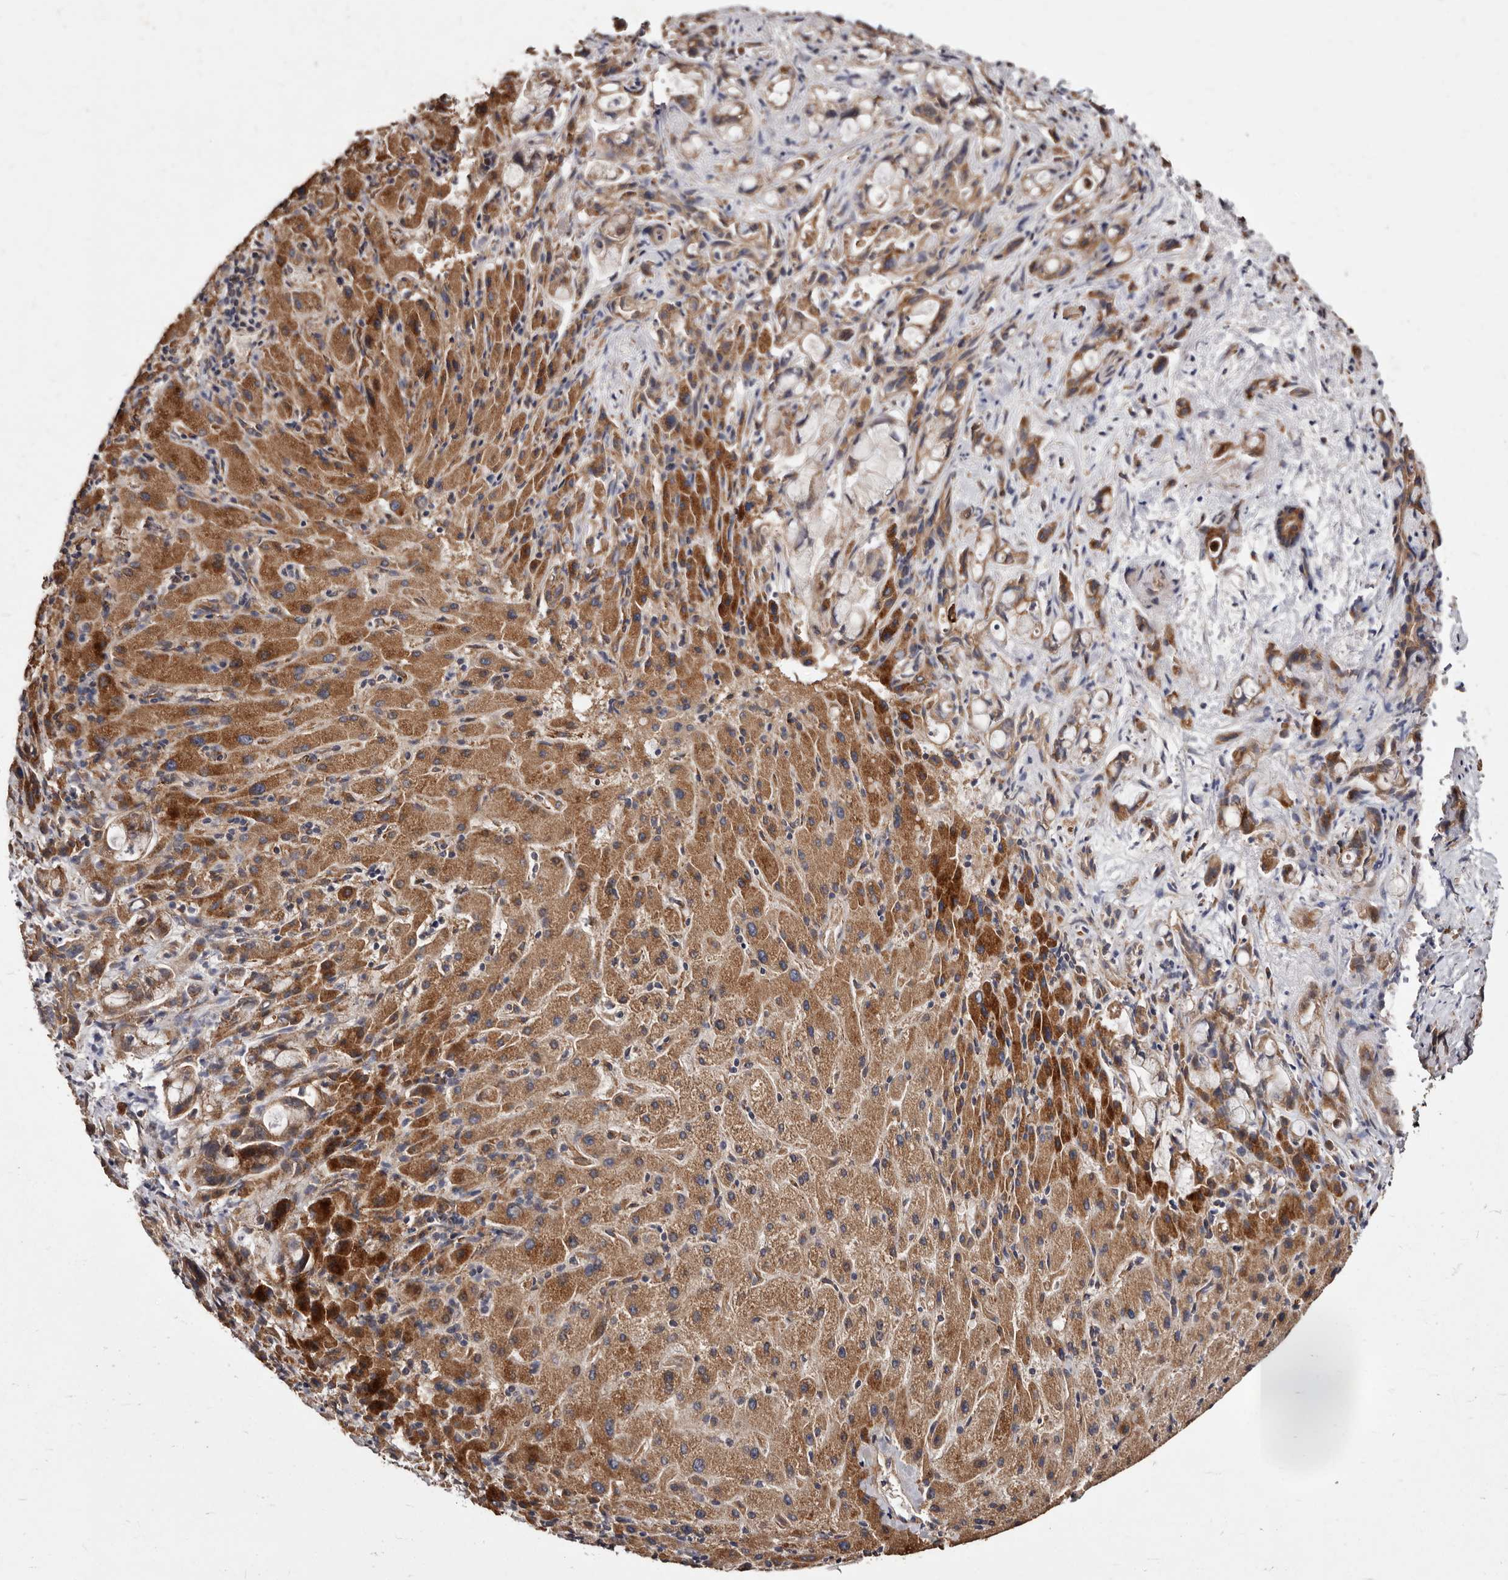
{"staining": {"intensity": "strong", "quantity": ">75%", "location": "cytoplasmic/membranous"}, "tissue": "liver cancer", "cell_type": "Tumor cells", "image_type": "cancer", "snomed": [{"axis": "morphology", "description": "Cholangiocarcinoma"}, {"axis": "topography", "description": "Liver"}], "caption": "Immunohistochemistry (IHC) of cholangiocarcinoma (liver) exhibits high levels of strong cytoplasmic/membranous positivity in about >75% of tumor cells.", "gene": "STEAP2", "patient": {"sex": "female", "age": 72}}